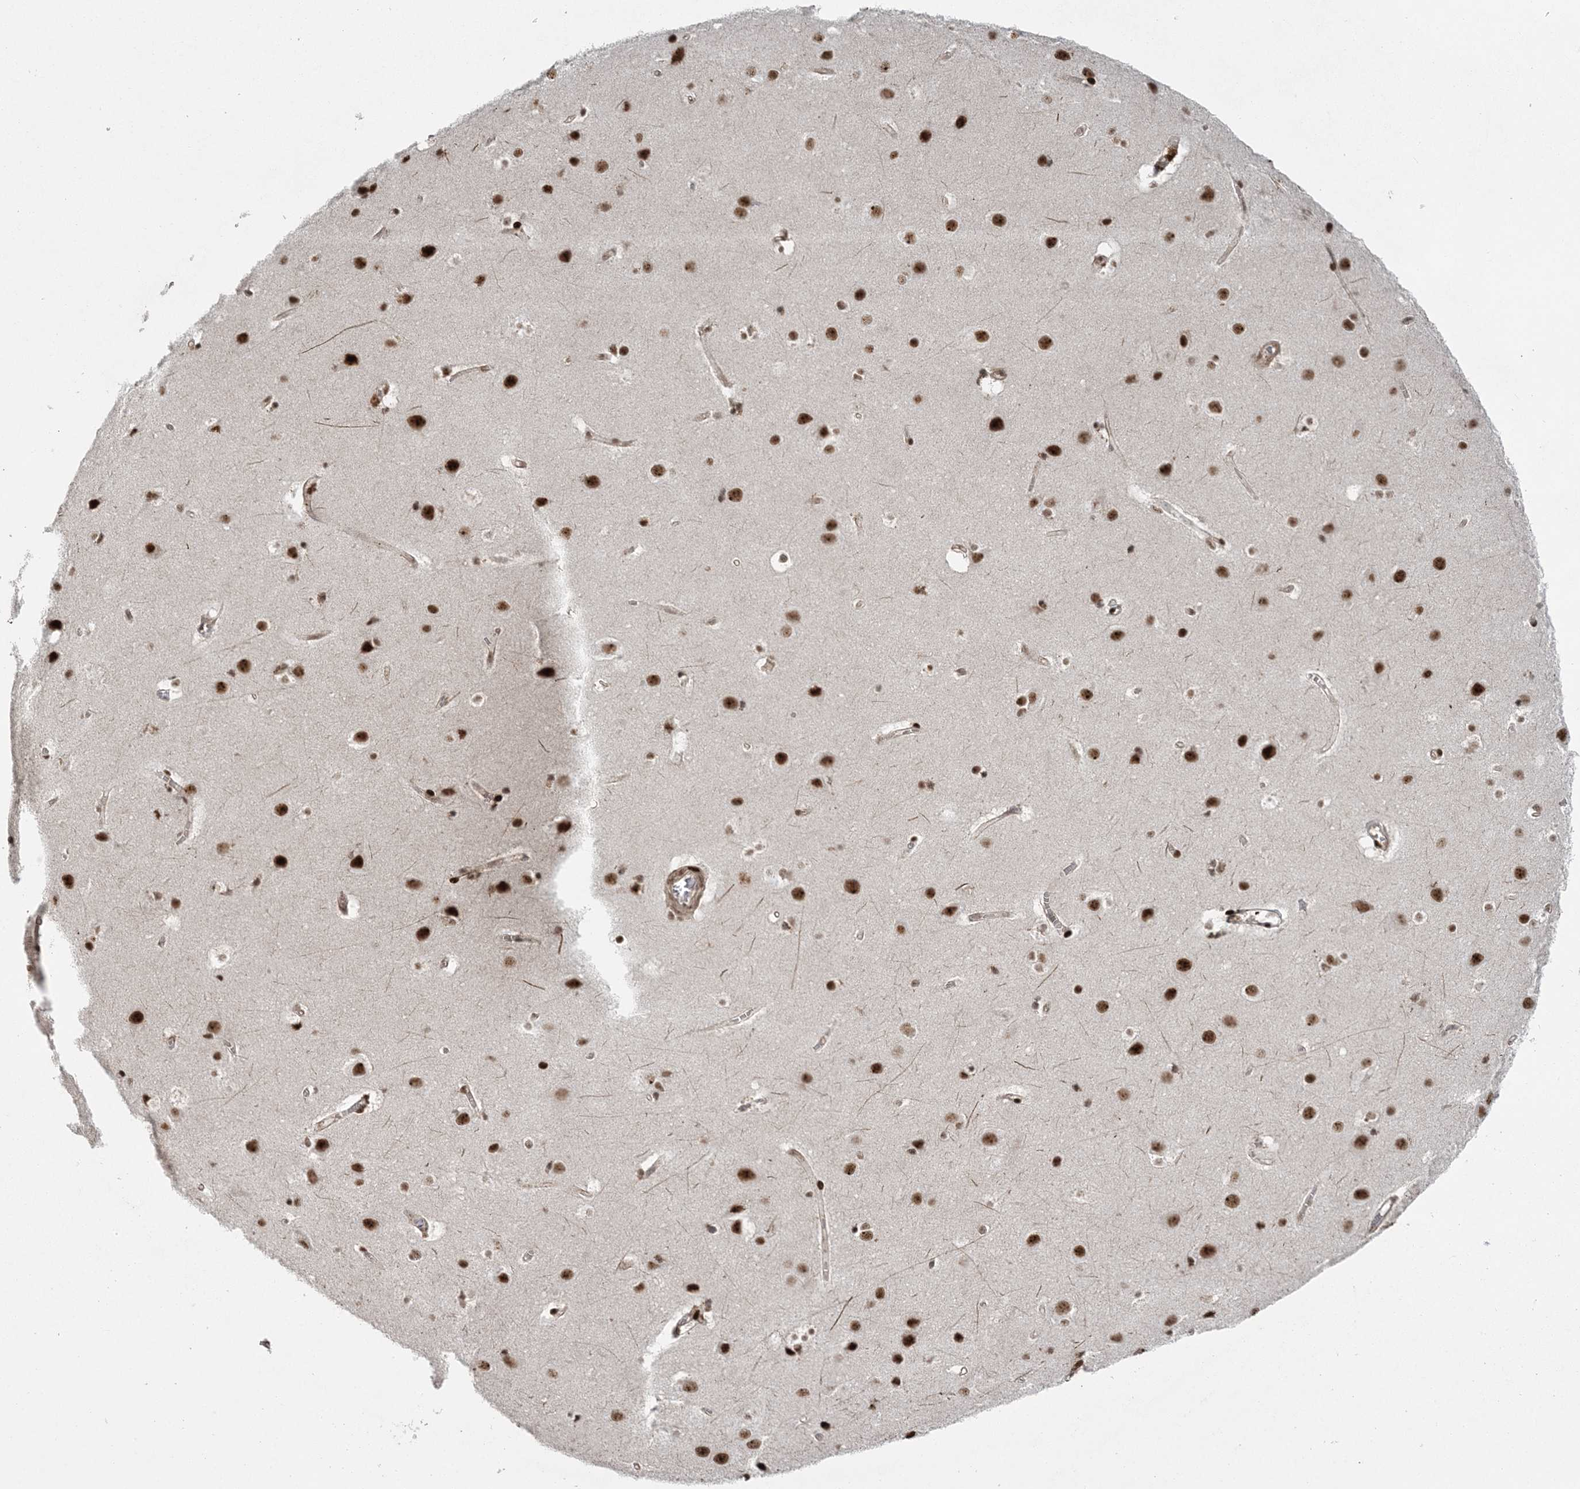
{"staining": {"intensity": "moderate", "quantity": ">75%", "location": "nuclear"}, "tissue": "cerebral cortex", "cell_type": "Endothelial cells", "image_type": "normal", "snomed": [{"axis": "morphology", "description": "Normal tissue, NOS"}, {"axis": "topography", "description": "Cerebral cortex"}], "caption": "Immunohistochemistry micrograph of benign cerebral cortex: cerebral cortex stained using immunohistochemistry reveals medium levels of moderate protein expression localized specifically in the nuclear of endothelial cells, appearing as a nuclear brown color.", "gene": "CWC22", "patient": {"sex": "male", "age": 54}}